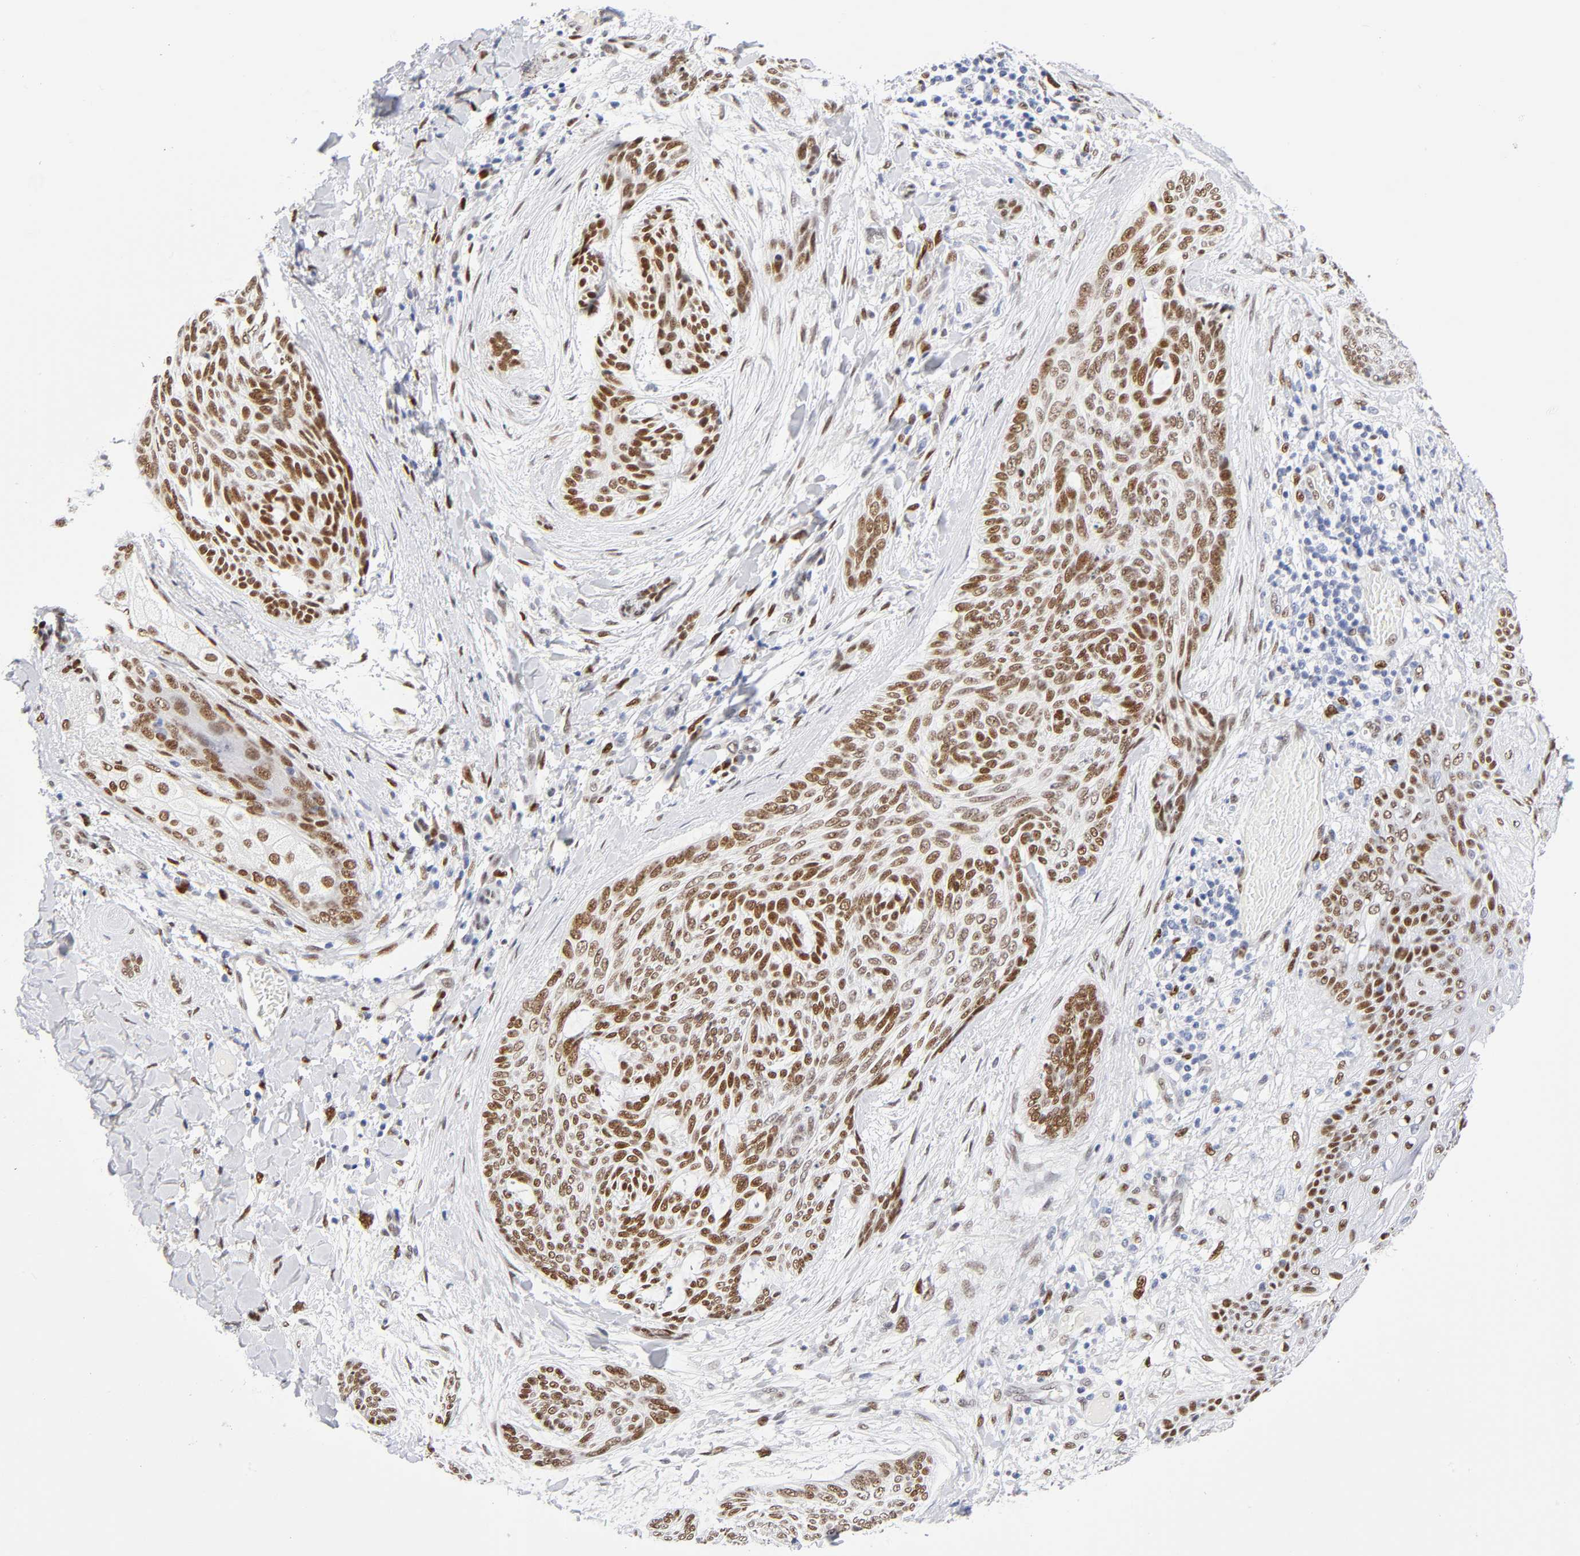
{"staining": {"intensity": "strong", "quantity": ">75%", "location": "nuclear"}, "tissue": "skin cancer", "cell_type": "Tumor cells", "image_type": "cancer", "snomed": [{"axis": "morphology", "description": "Normal tissue, NOS"}, {"axis": "morphology", "description": "Basal cell carcinoma"}, {"axis": "topography", "description": "Skin"}], "caption": "Immunohistochemical staining of basal cell carcinoma (skin) exhibits high levels of strong nuclear positivity in approximately >75% of tumor cells.", "gene": "NFIC", "patient": {"sex": "female", "age": 71}}